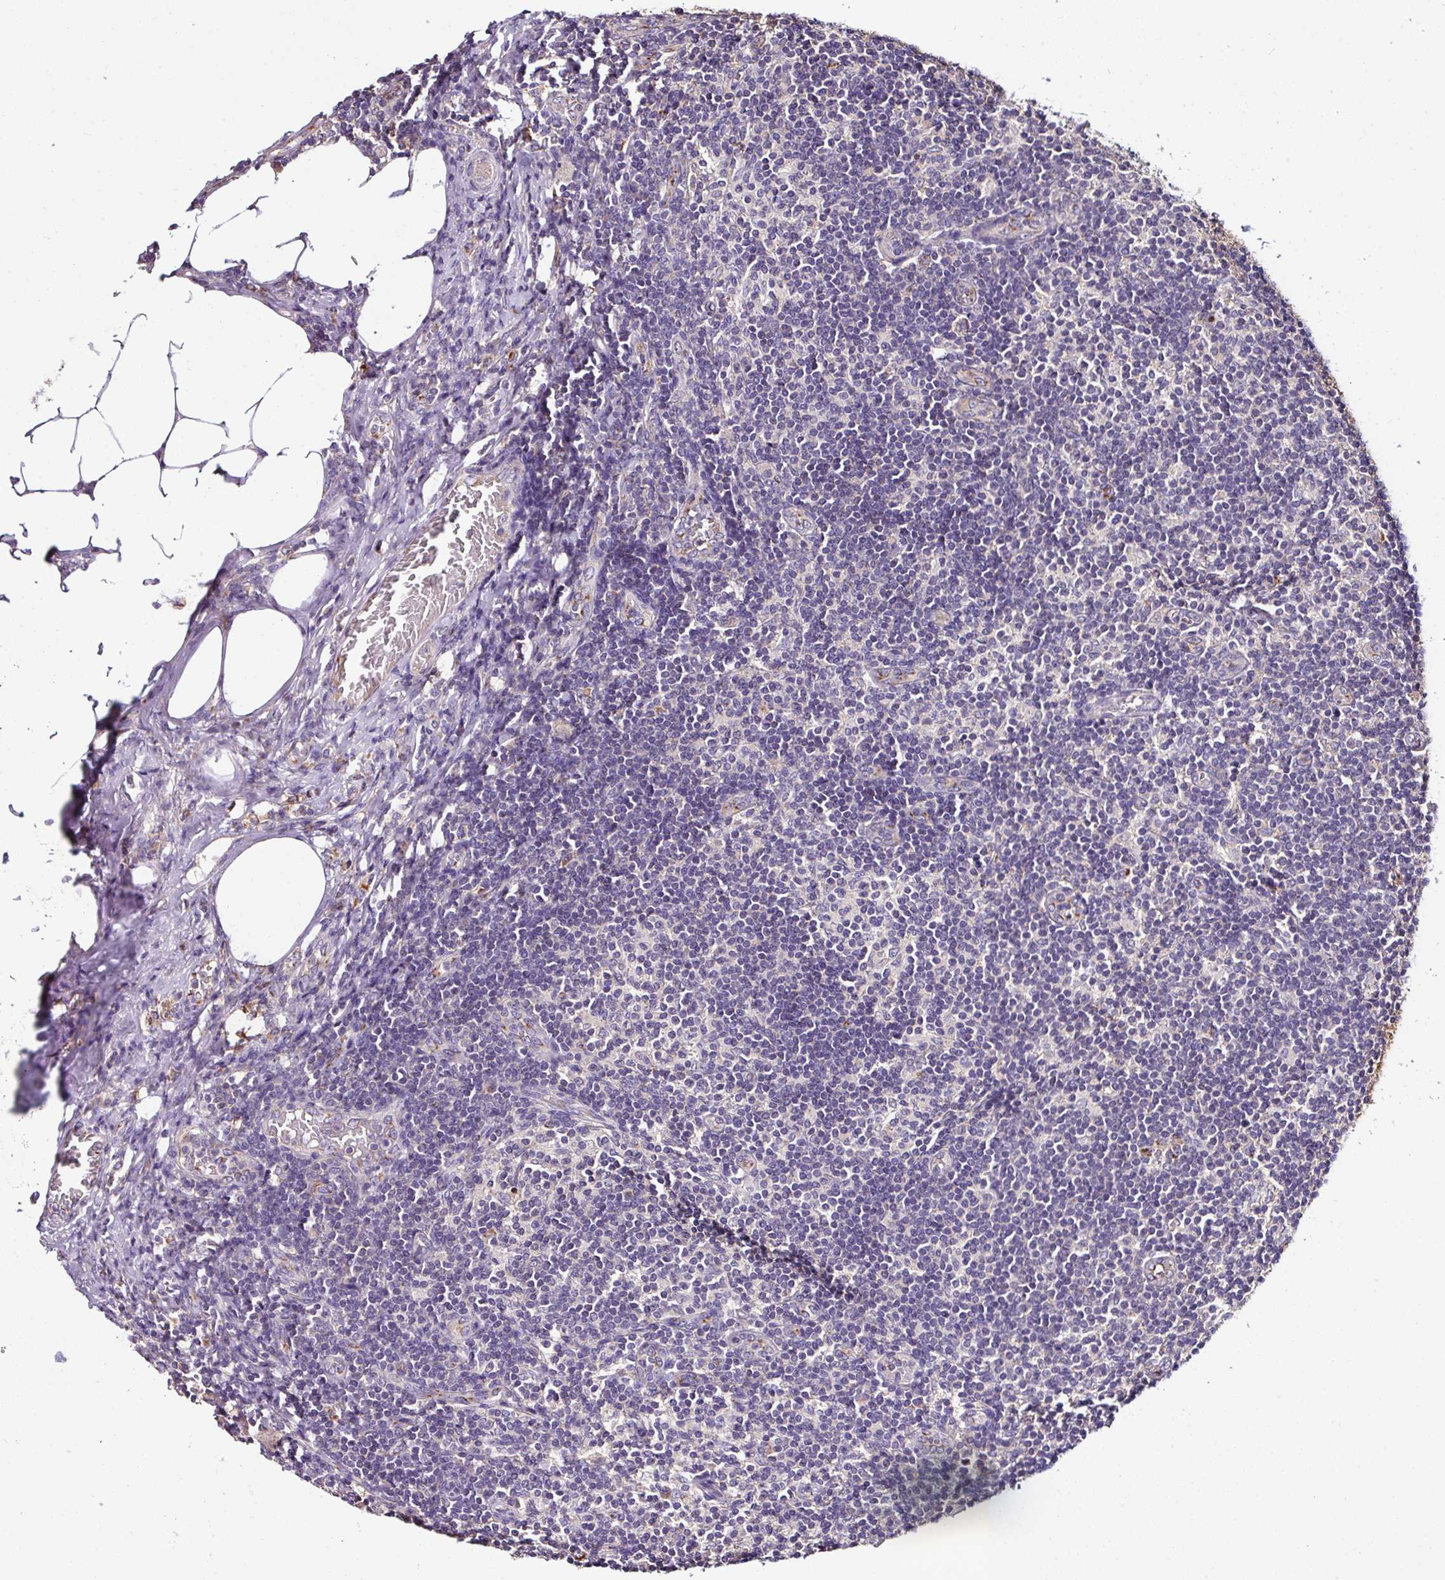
{"staining": {"intensity": "moderate", "quantity": "<25%", "location": "cytoplasmic/membranous"}, "tissue": "lymph node", "cell_type": "Germinal center cells", "image_type": "normal", "snomed": [{"axis": "morphology", "description": "Normal tissue, NOS"}, {"axis": "topography", "description": "Lymph node"}], "caption": "IHC micrograph of unremarkable lymph node stained for a protein (brown), which shows low levels of moderate cytoplasmic/membranous staining in about <25% of germinal center cells.", "gene": "CPD", "patient": {"sex": "female", "age": 59}}